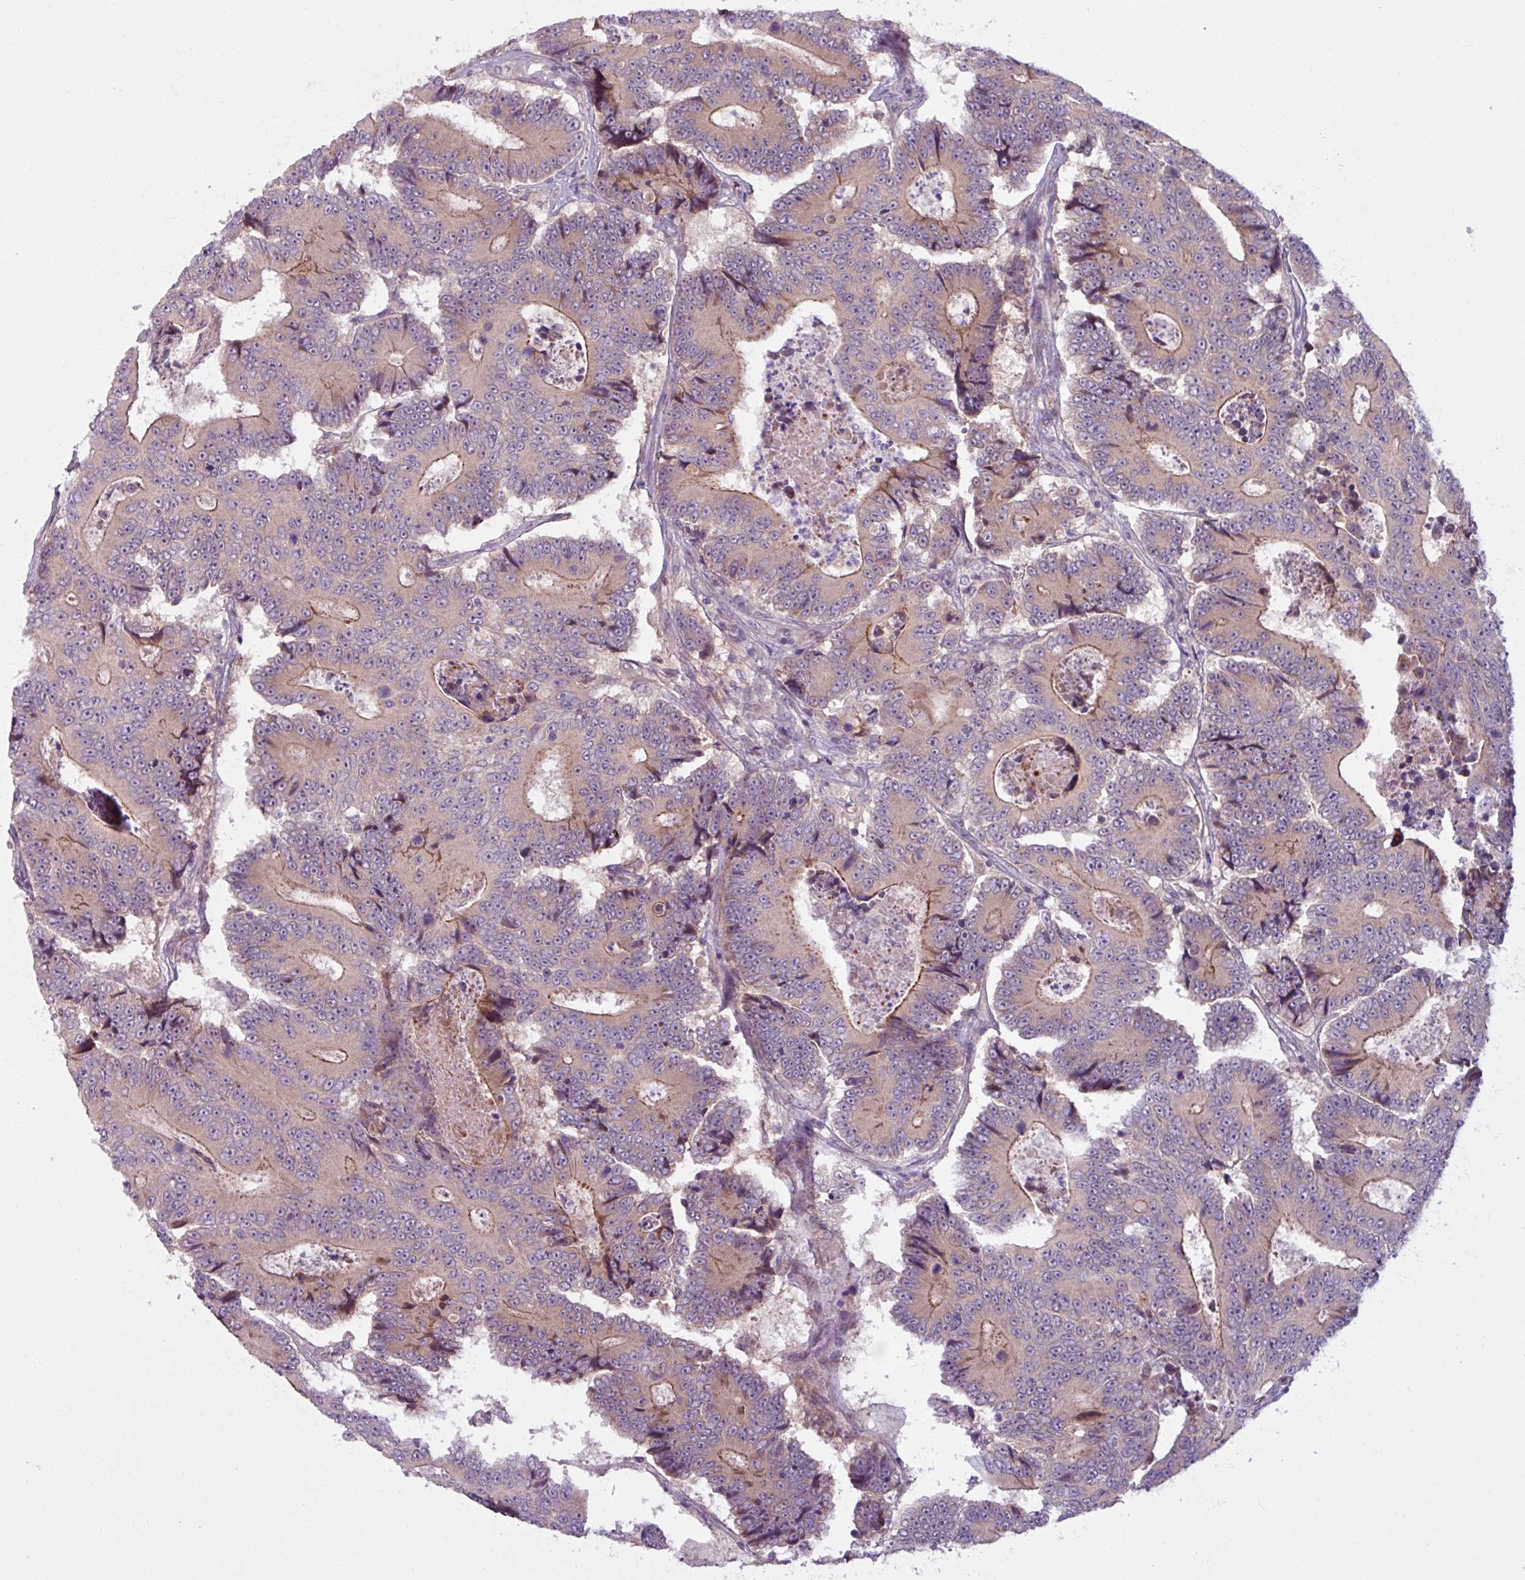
{"staining": {"intensity": "weak", "quantity": "25%-75%", "location": "cytoplasmic/membranous"}, "tissue": "colorectal cancer", "cell_type": "Tumor cells", "image_type": "cancer", "snomed": [{"axis": "morphology", "description": "Adenocarcinoma, NOS"}, {"axis": "topography", "description": "Colon"}], "caption": "Adenocarcinoma (colorectal) was stained to show a protein in brown. There is low levels of weak cytoplasmic/membranous staining in about 25%-75% of tumor cells. Using DAB (3,3'-diaminobenzidine) (brown) and hematoxylin (blue) stains, captured at high magnification using brightfield microscopy.", "gene": "OGFOD3", "patient": {"sex": "male", "age": 83}}